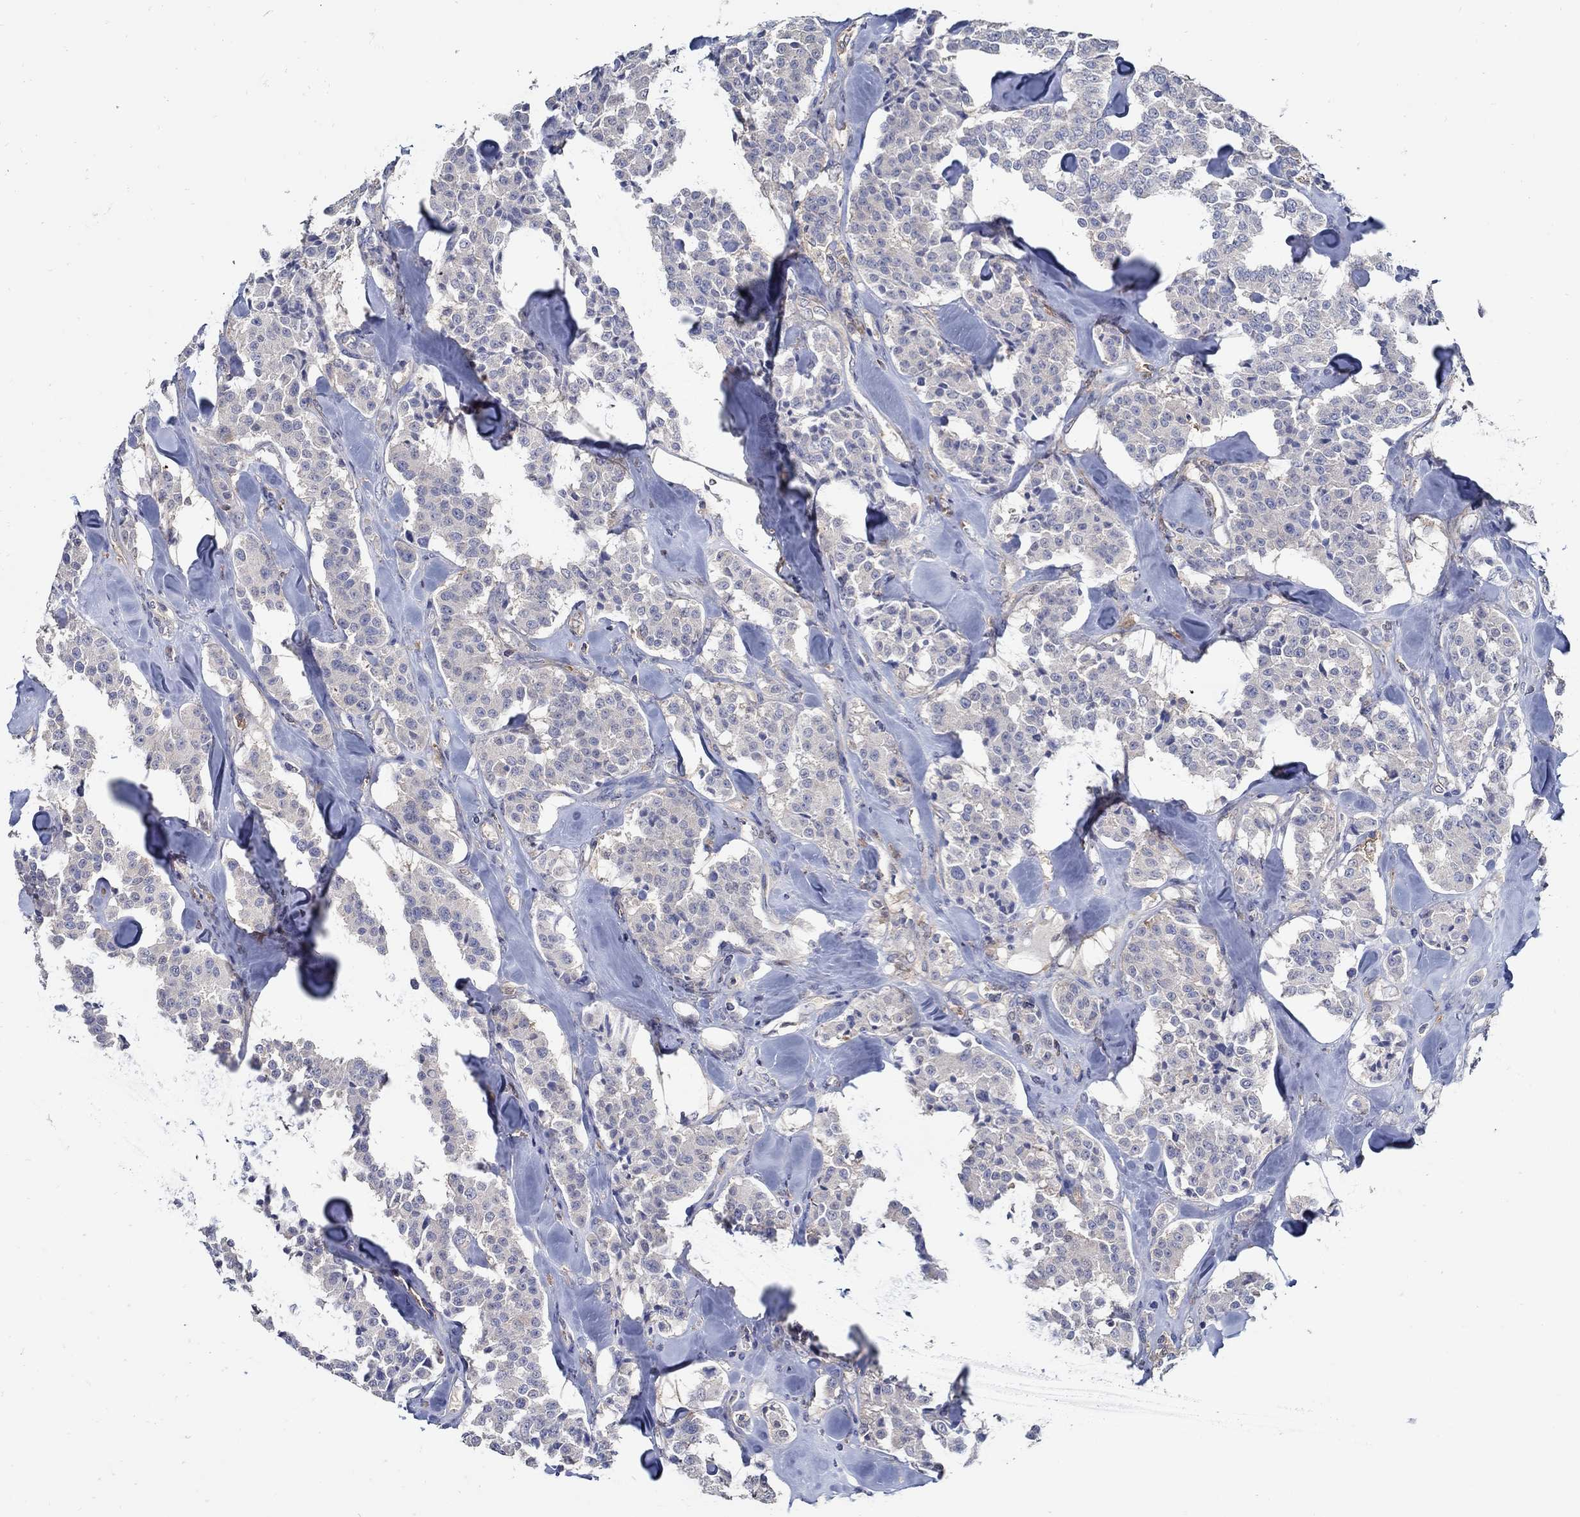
{"staining": {"intensity": "negative", "quantity": "none", "location": "none"}, "tissue": "carcinoid", "cell_type": "Tumor cells", "image_type": "cancer", "snomed": [{"axis": "morphology", "description": "Carcinoid, malignant, NOS"}, {"axis": "topography", "description": "Pancreas"}], "caption": "Histopathology image shows no significant protein positivity in tumor cells of malignant carcinoid. (DAB (3,3'-diaminobenzidine) immunohistochemistry (IHC) with hematoxylin counter stain).", "gene": "MTHFR", "patient": {"sex": "male", "age": 41}}